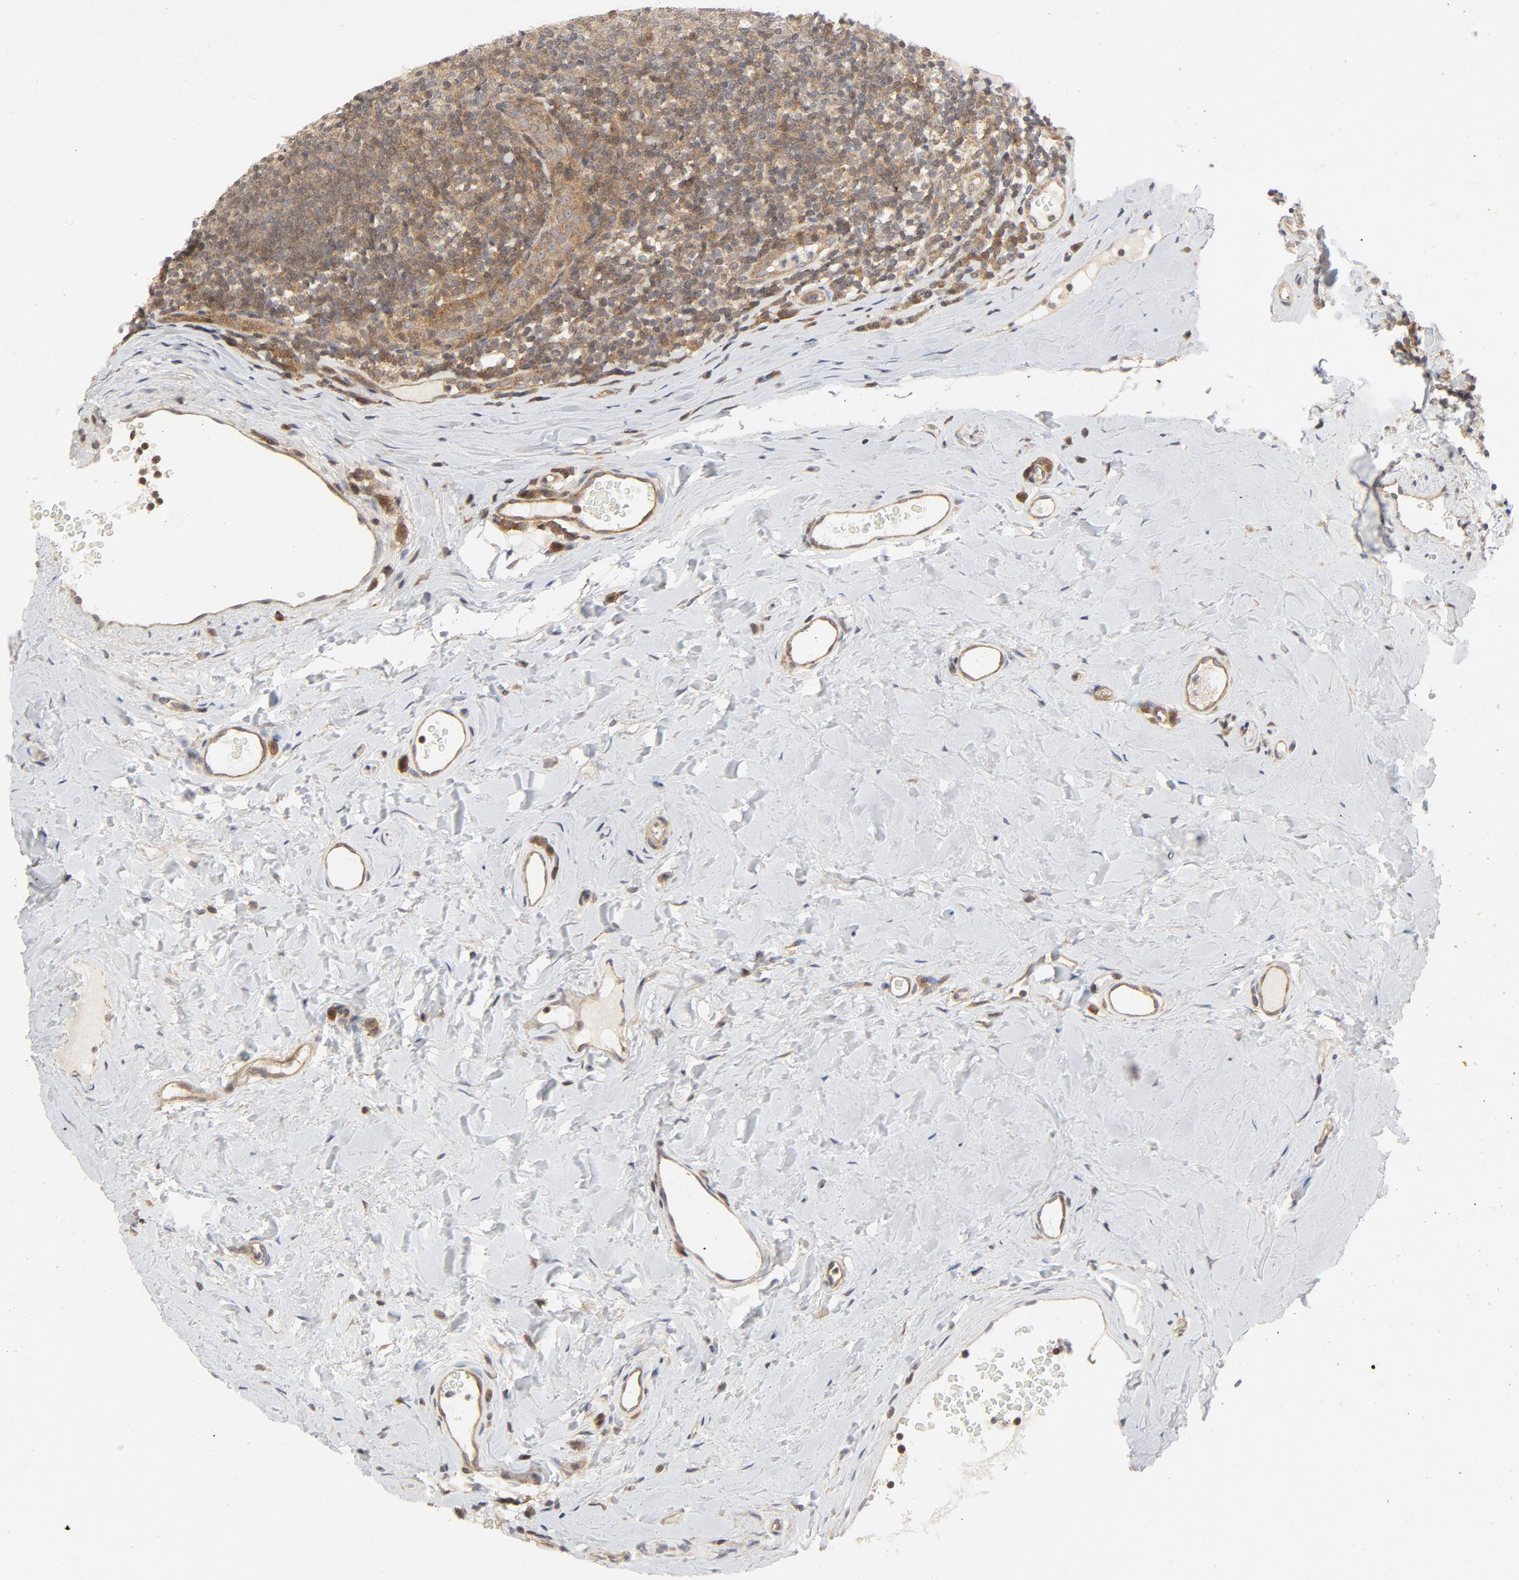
{"staining": {"intensity": "moderate", "quantity": ">75%", "location": "cytoplasmic/membranous"}, "tissue": "tonsil", "cell_type": "Germinal center cells", "image_type": "normal", "snomed": [{"axis": "morphology", "description": "Normal tissue, NOS"}, {"axis": "topography", "description": "Tonsil"}], "caption": "Immunohistochemical staining of normal tonsil reveals moderate cytoplasmic/membranous protein positivity in approximately >75% of germinal center cells.", "gene": "MAP2K7", "patient": {"sex": "male", "age": 31}}